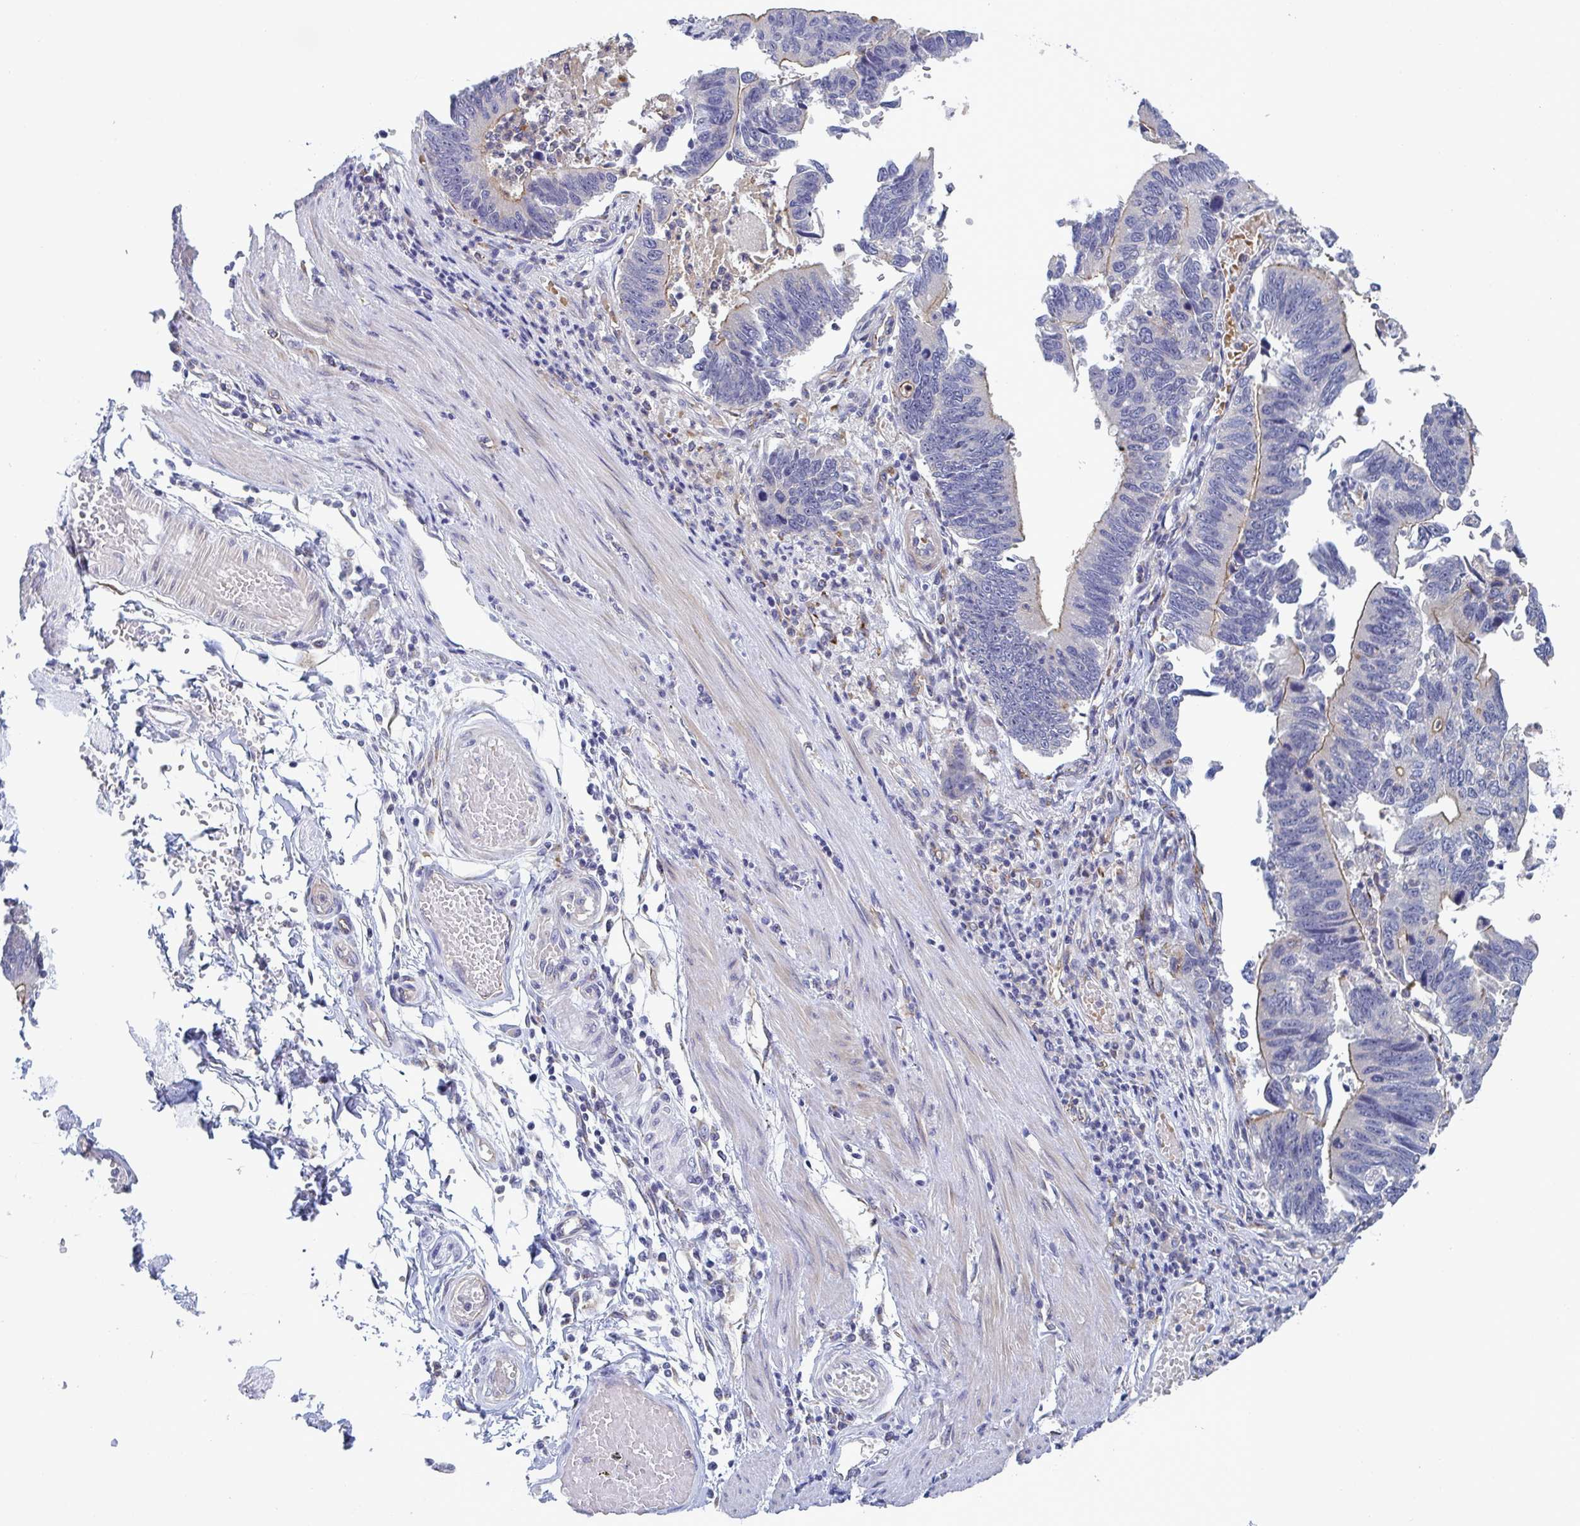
{"staining": {"intensity": "moderate", "quantity": "<25%", "location": "cytoplasmic/membranous"}, "tissue": "stomach cancer", "cell_type": "Tumor cells", "image_type": "cancer", "snomed": [{"axis": "morphology", "description": "Adenocarcinoma, NOS"}, {"axis": "topography", "description": "Stomach"}], "caption": "Protein analysis of adenocarcinoma (stomach) tissue demonstrates moderate cytoplasmic/membranous expression in about <25% of tumor cells.", "gene": "ST14", "patient": {"sex": "male", "age": 59}}